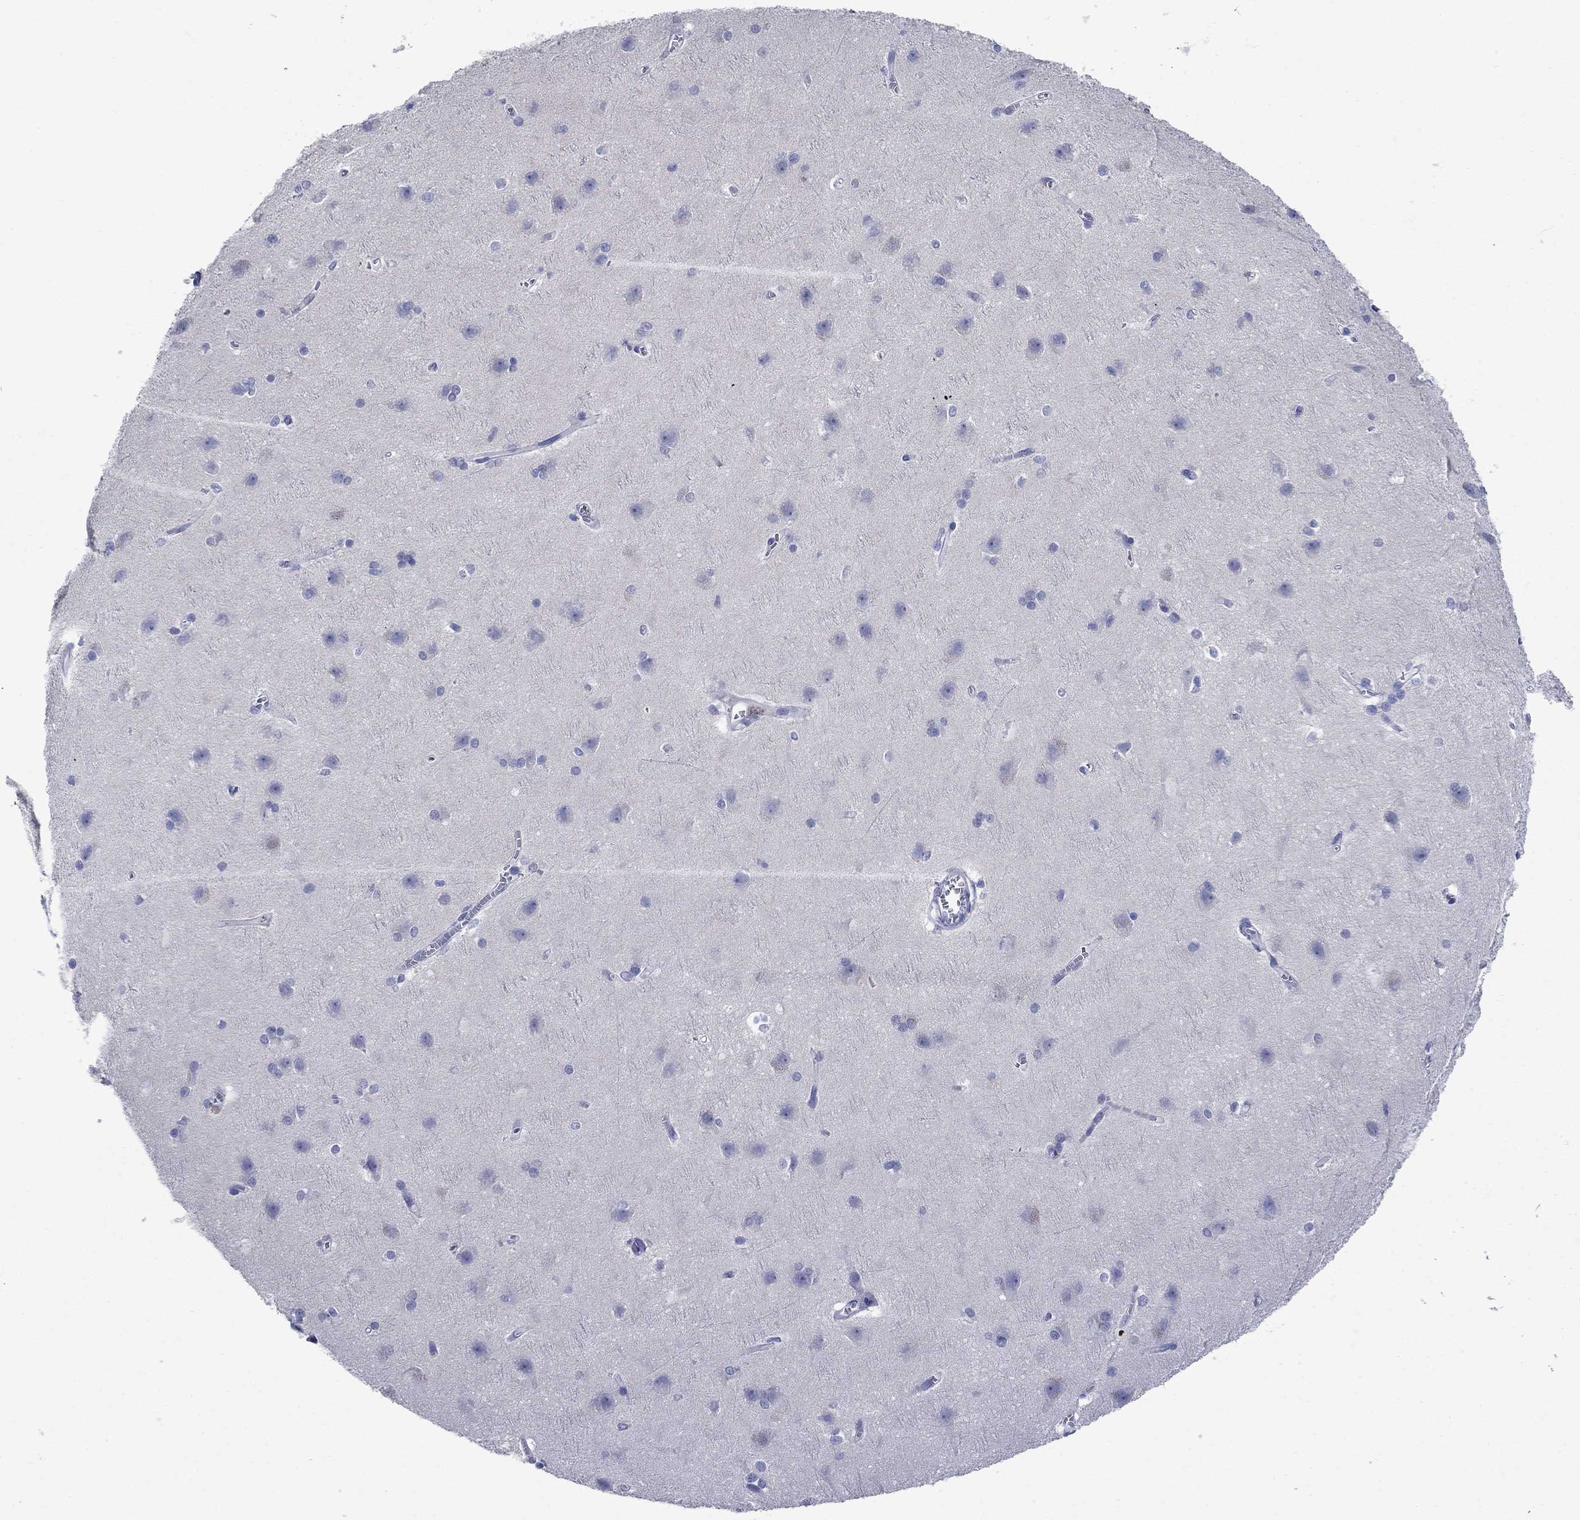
{"staining": {"intensity": "negative", "quantity": "none", "location": "none"}, "tissue": "cerebral cortex", "cell_type": "Endothelial cells", "image_type": "normal", "snomed": [{"axis": "morphology", "description": "Normal tissue, NOS"}, {"axis": "topography", "description": "Cerebral cortex"}], "caption": "Unremarkable cerebral cortex was stained to show a protein in brown. There is no significant staining in endothelial cells.", "gene": "SULT2B1", "patient": {"sex": "male", "age": 37}}